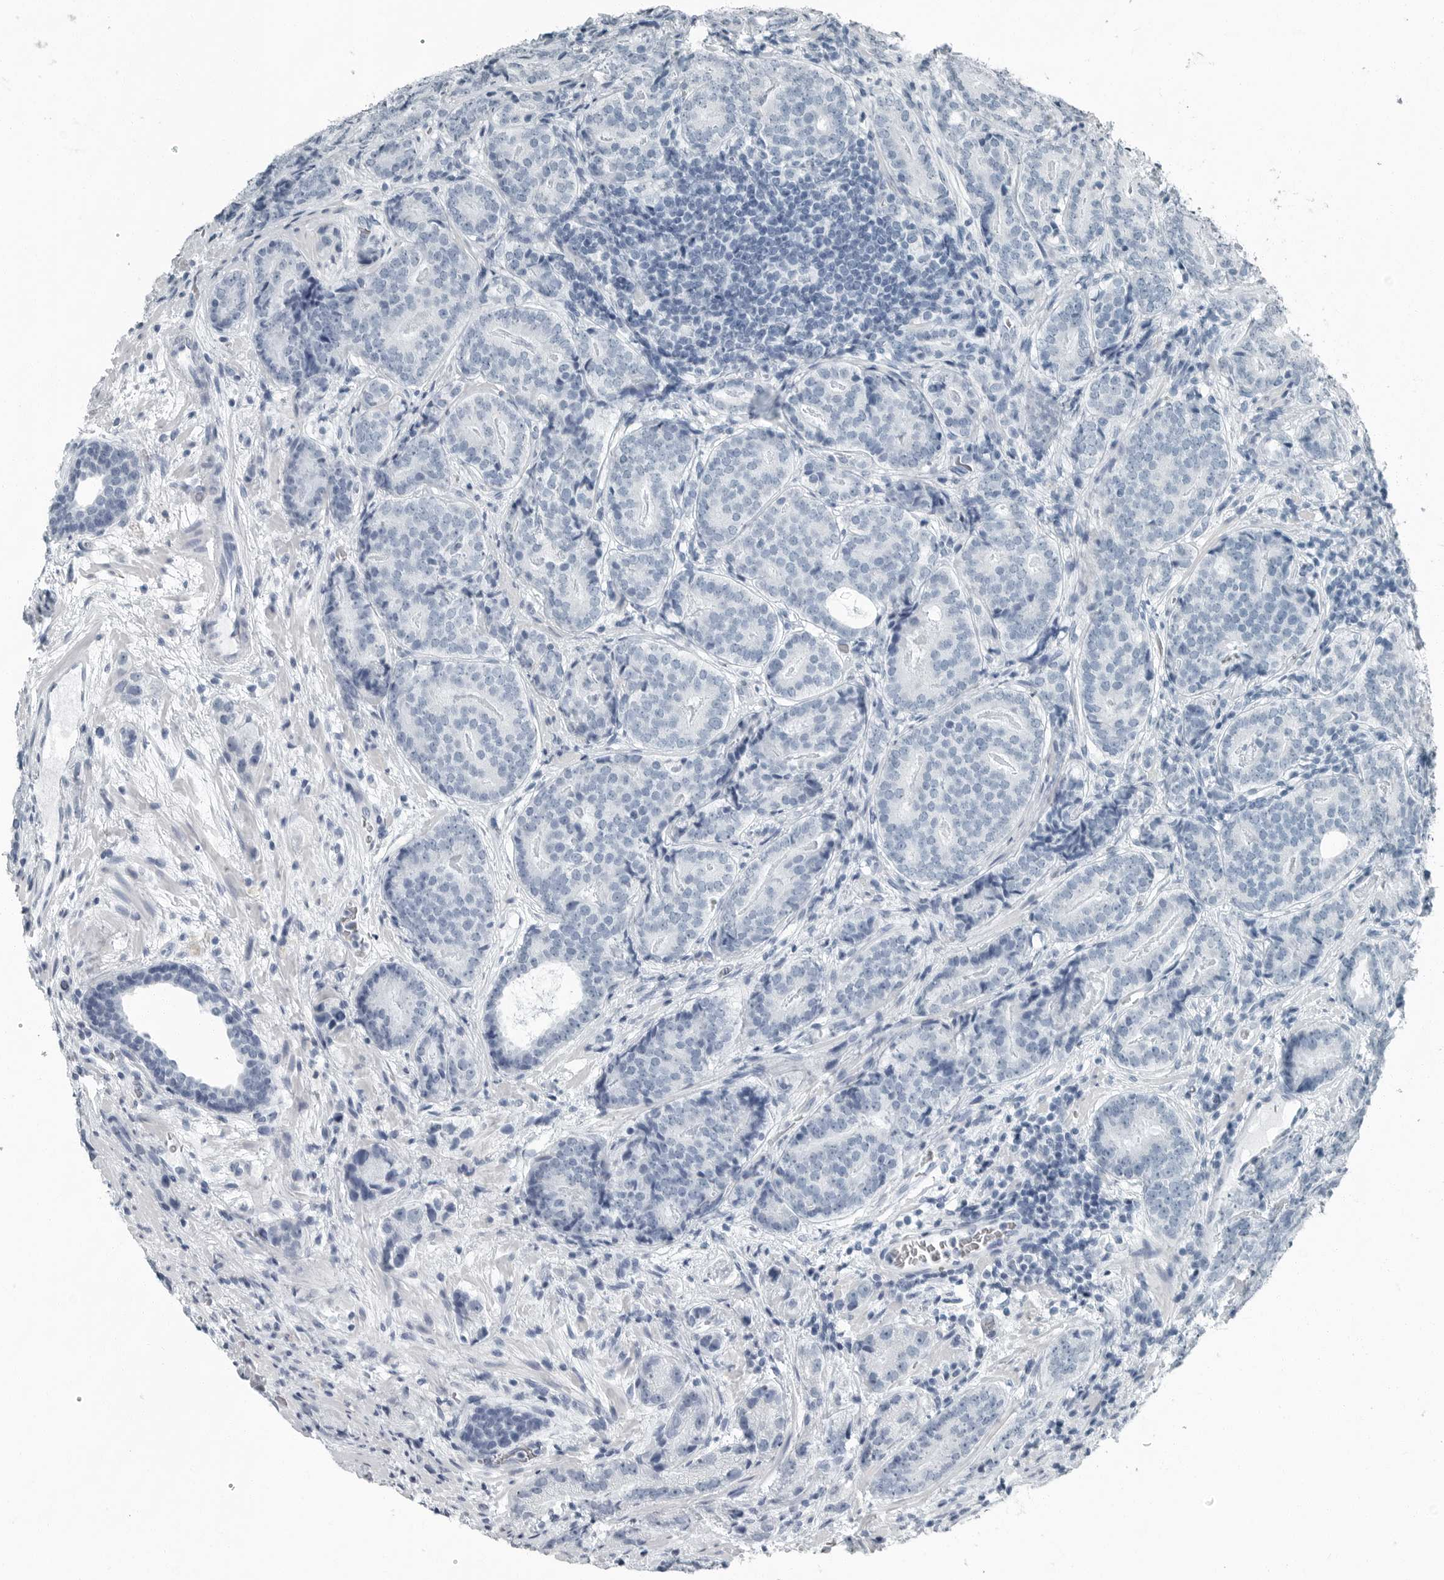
{"staining": {"intensity": "negative", "quantity": "none", "location": "none"}, "tissue": "prostate cancer", "cell_type": "Tumor cells", "image_type": "cancer", "snomed": [{"axis": "morphology", "description": "Adenocarcinoma, High grade"}, {"axis": "topography", "description": "Prostate"}], "caption": "This is an immunohistochemistry image of prostate cancer. There is no expression in tumor cells.", "gene": "FABP6", "patient": {"sex": "male", "age": 56}}